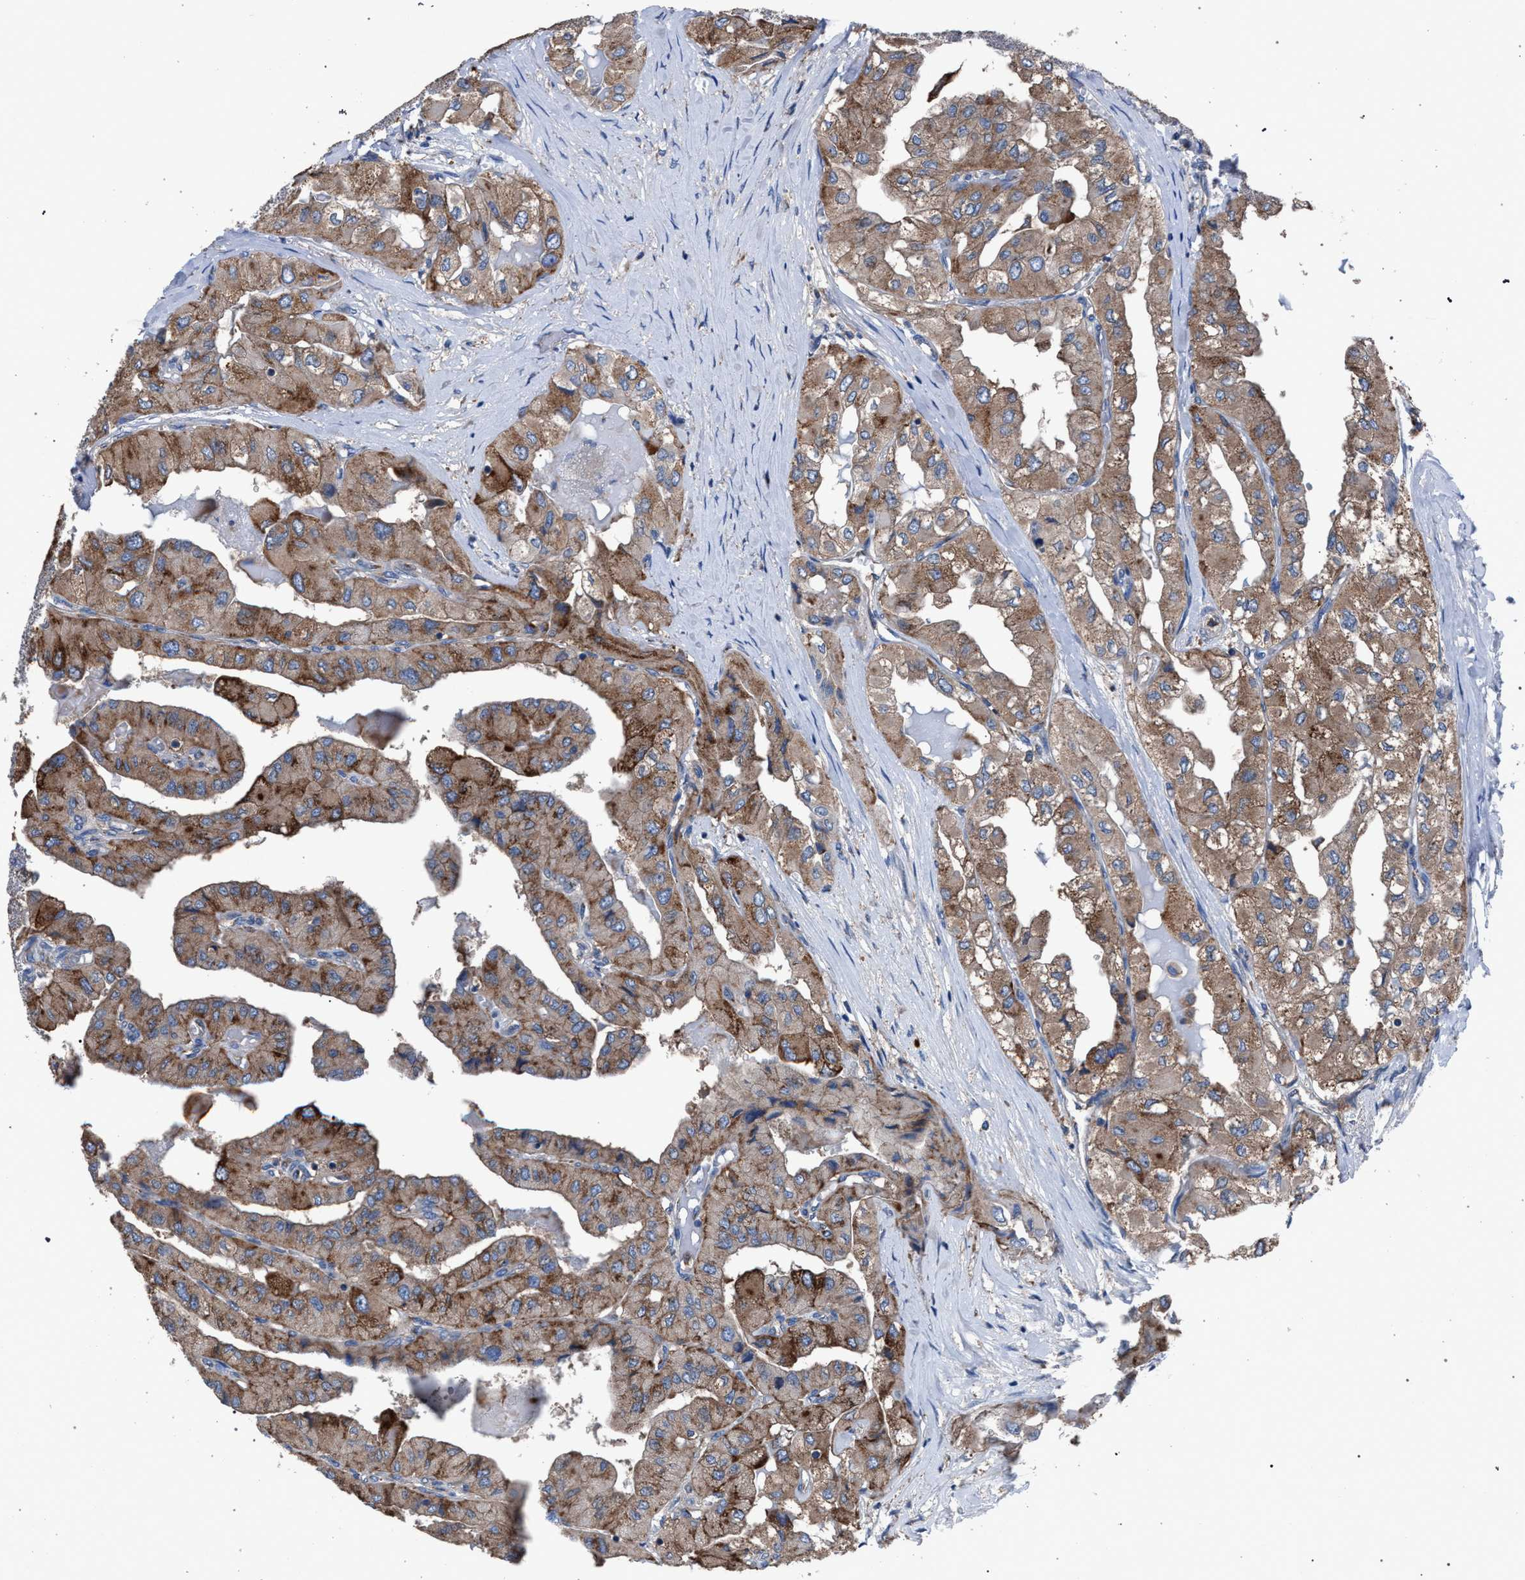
{"staining": {"intensity": "moderate", "quantity": ">75%", "location": "cytoplasmic/membranous"}, "tissue": "thyroid cancer", "cell_type": "Tumor cells", "image_type": "cancer", "snomed": [{"axis": "morphology", "description": "Papillary adenocarcinoma, NOS"}, {"axis": "topography", "description": "Thyroid gland"}], "caption": "Thyroid cancer stained with a protein marker exhibits moderate staining in tumor cells.", "gene": "ATP6V0A1", "patient": {"sex": "female", "age": 59}}